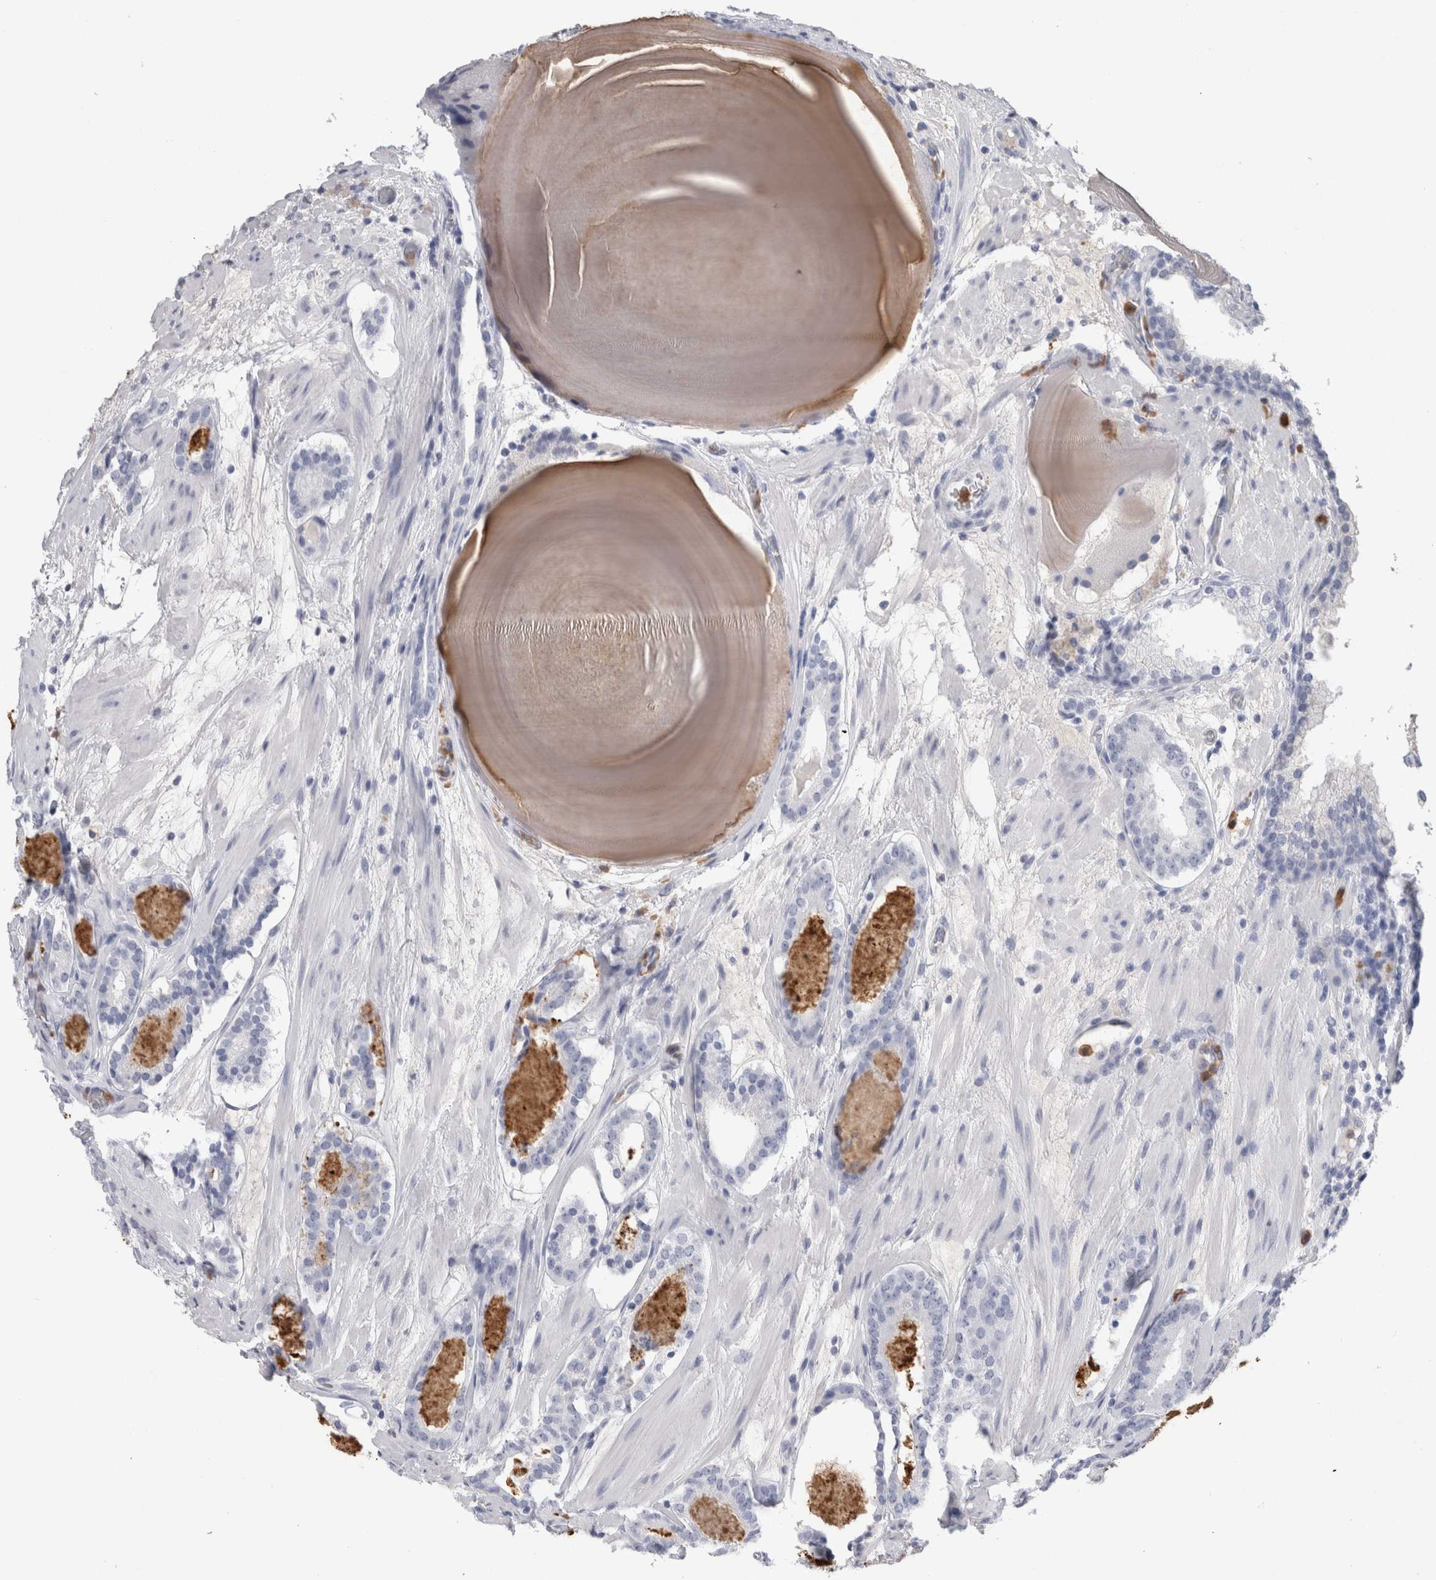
{"staining": {"intensity": "negative", "quantity": "none", "location": "none"}, "tissue": "prostate cancer", "cell_type": "Tumor cells", "image_type": "cancer", "snomed": [{"axis": "morphology", "description": "Adenocarcinoma, Low grade"}, {"axis": "topography", "description": "Prostate"}], "caption": "Human prostate cancer (low-grade adenocarcinoma) stained for a protein using immunohistochemistry shows no positivity in tumor cells.", "gene": "S100A12", "patient": {"sex": "male", "age": 69}}